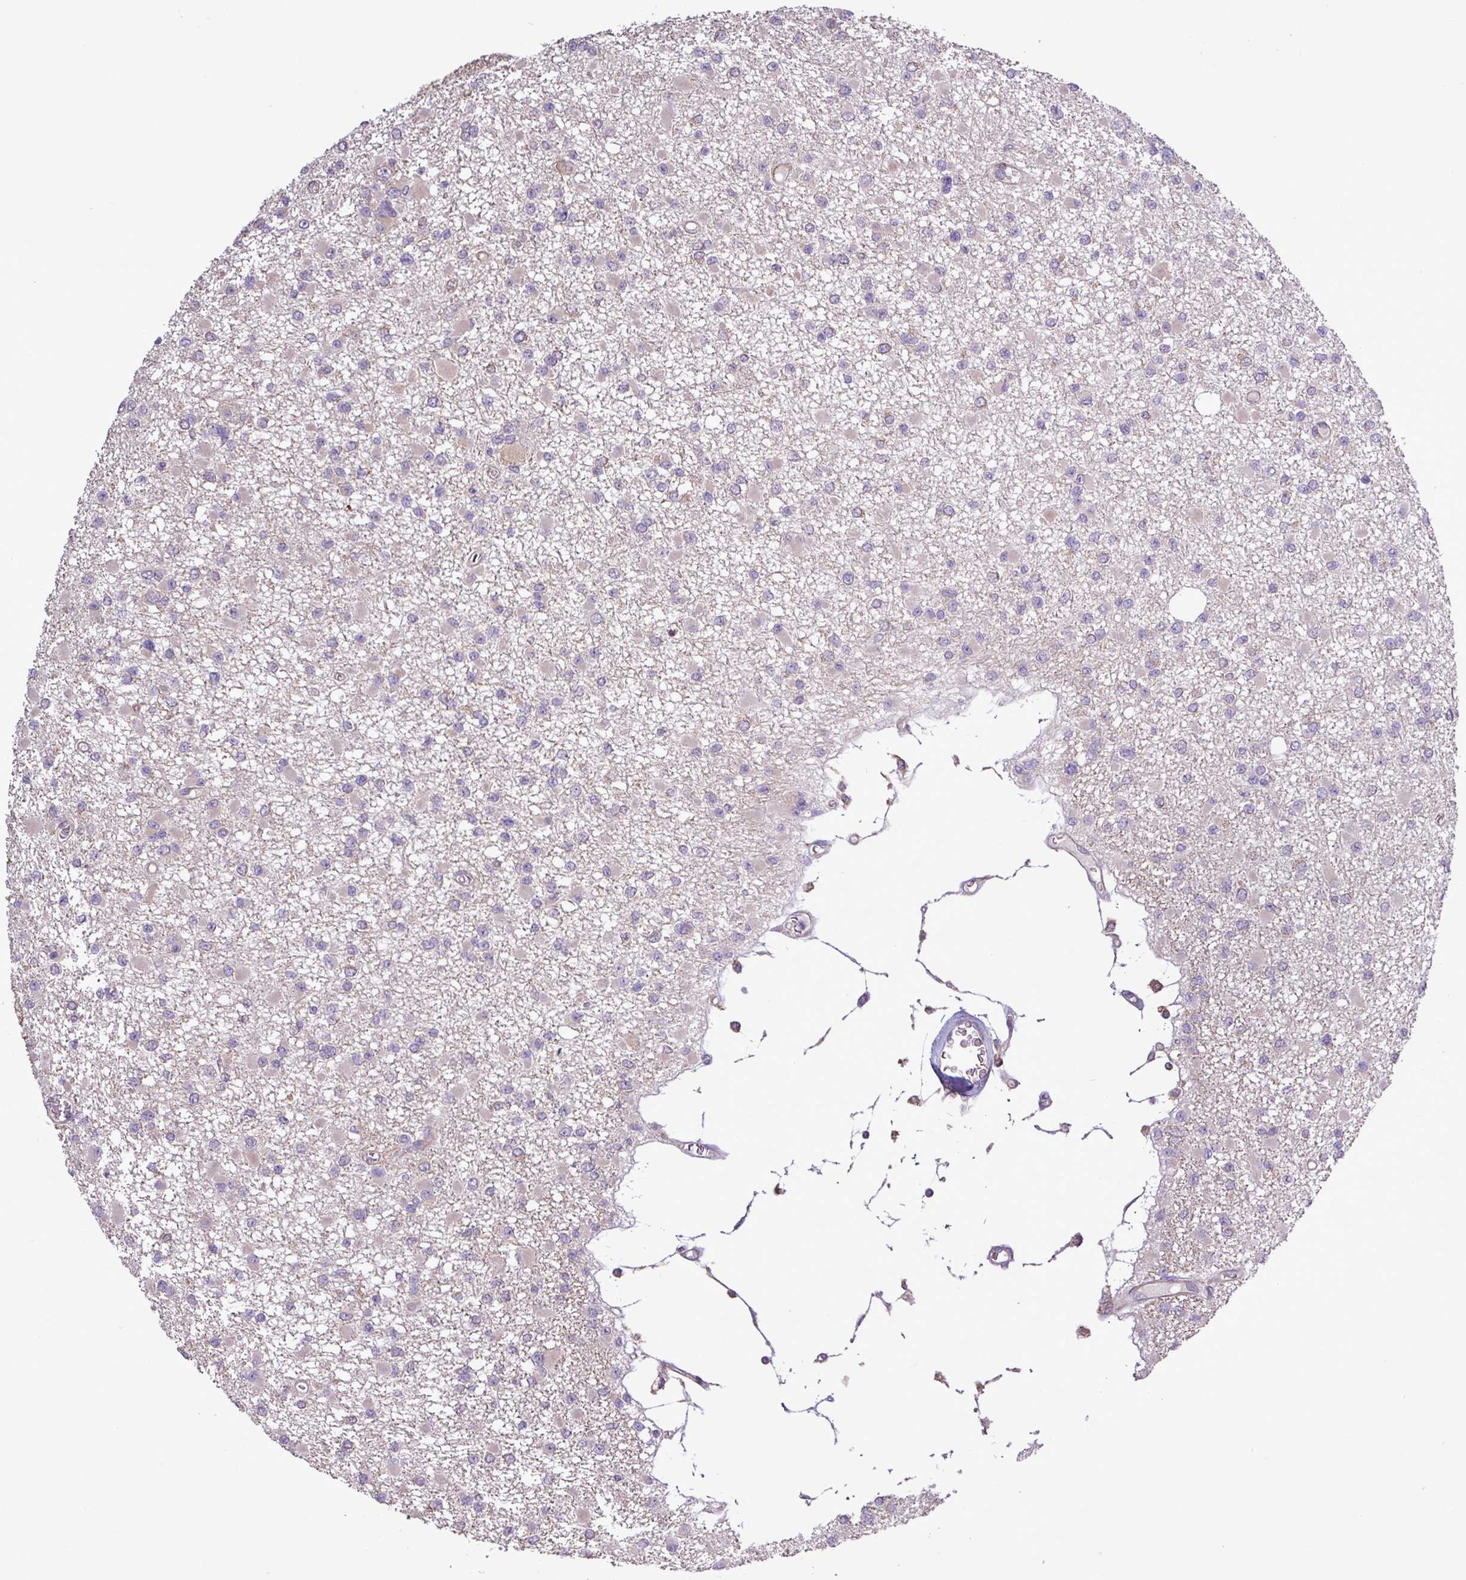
{"staining": {"intensity": "negative", "quantity": "none", "location": "none"}, "tissue": "glioma", "cell_type": "Tumor cells", "image_type": "cancer", "snomed": [{"axis": "morphology", "description": "Glioma, malignant, Low grade"}, {"axis": "topography", "description": "Brain"}], "caption": "Tumor cells are negative for protein expression in human malignant glioma (low-grade).", "gene": "MEGF6", "patient": {"sex": "female", "age": 22}}